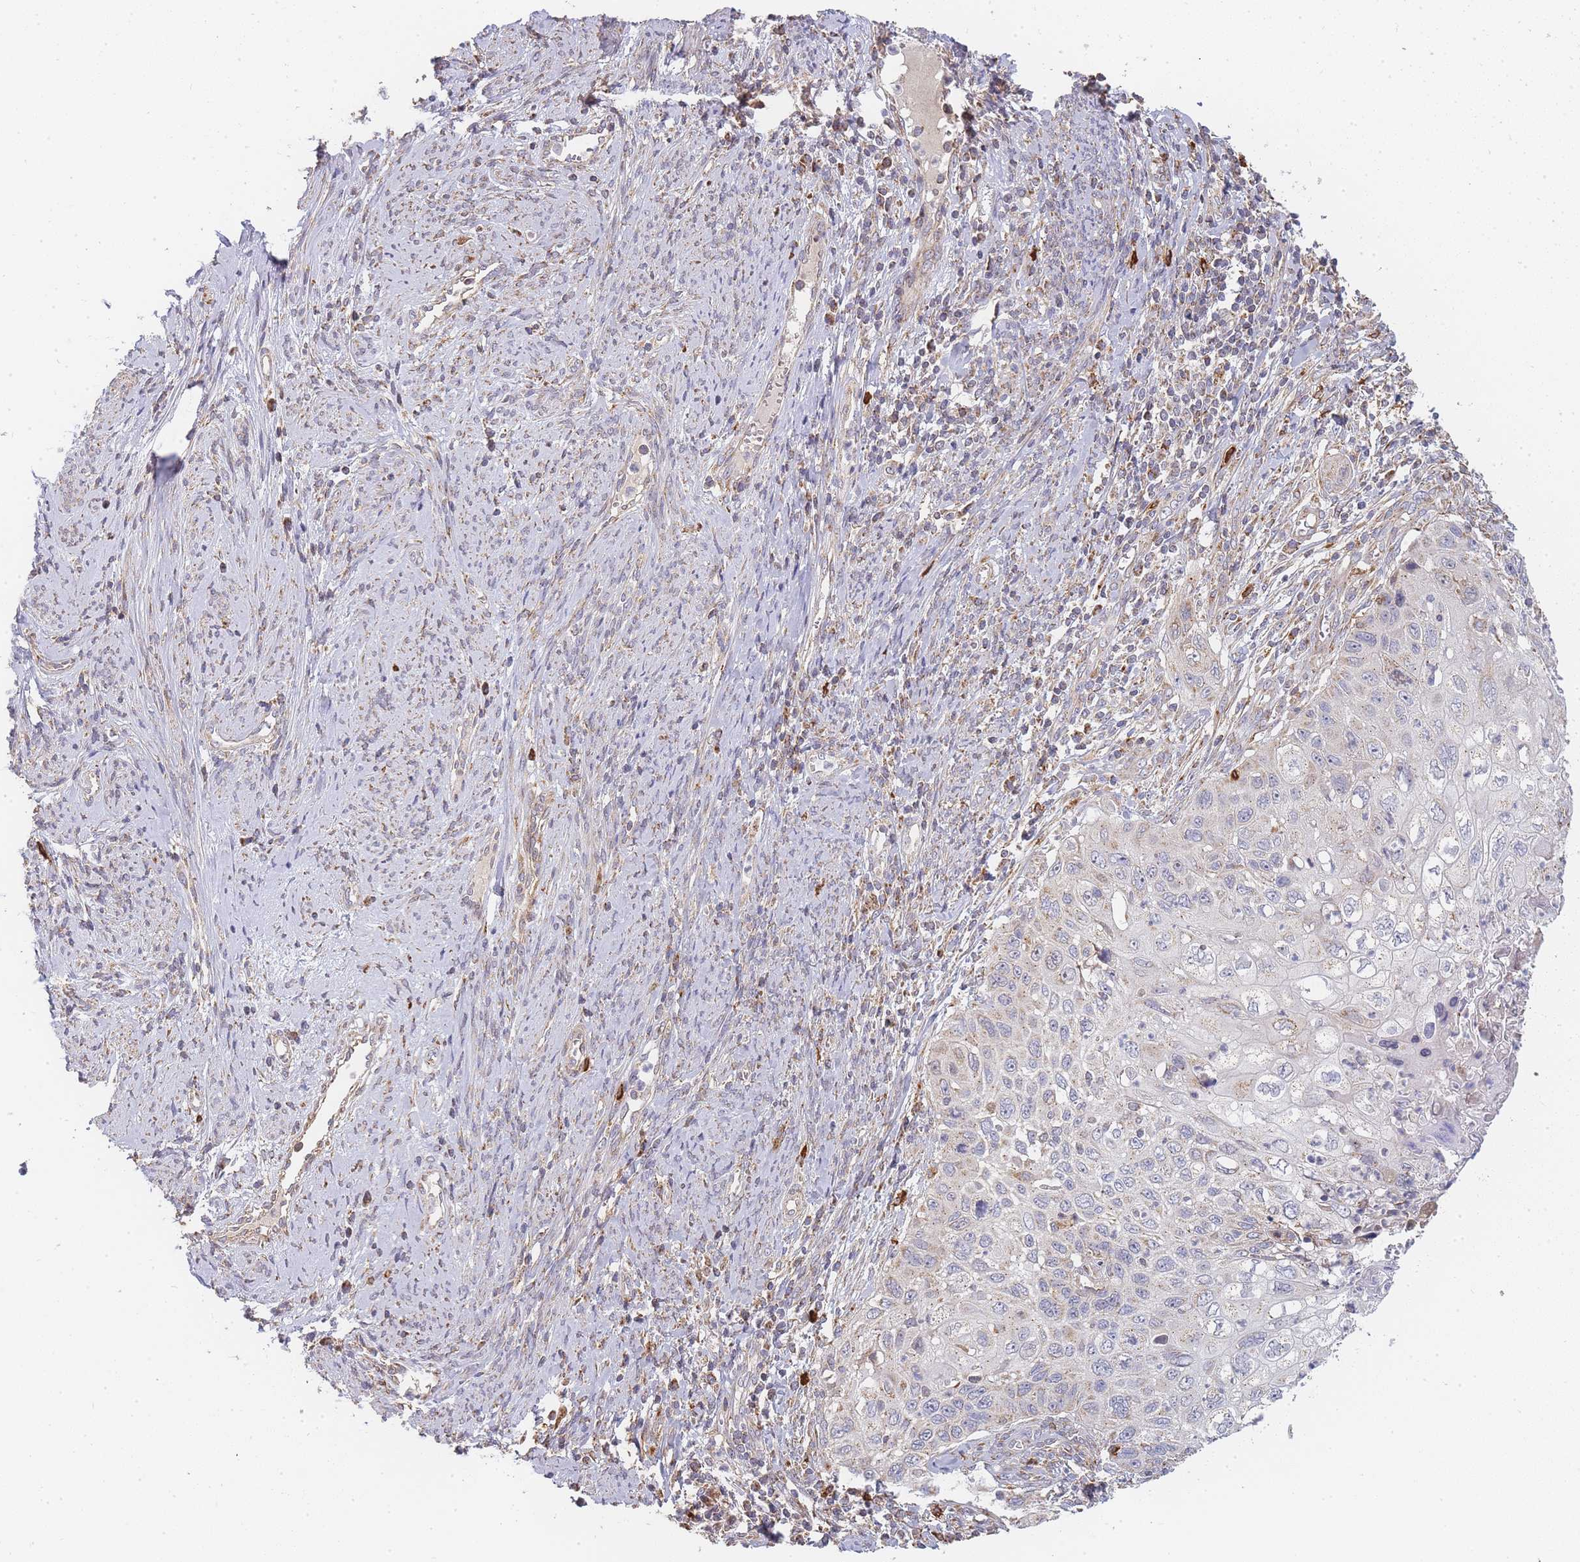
{"staining": {"intensity": "weak", "quantity": "25%-75%", "location": "cytoplasmic/membranous"}, "tissue": "cervical cancer", "cell_type": "Tumor cells", "image_type": "cancer", "snomed": [{"axis": "morphology", "description": "Squamous cell carcinoma, NOS"}, {"axis": "topography", "description": "Cervix"}], "caption": "Cervical squamous cell carcinoma stained with immunohistochemistry shows weak cytoplasmic/membranous positivity in about 25%-75% of tumor cells.", "gene": "ADCY9", "patient": {"sex": "female", "age": 70}}